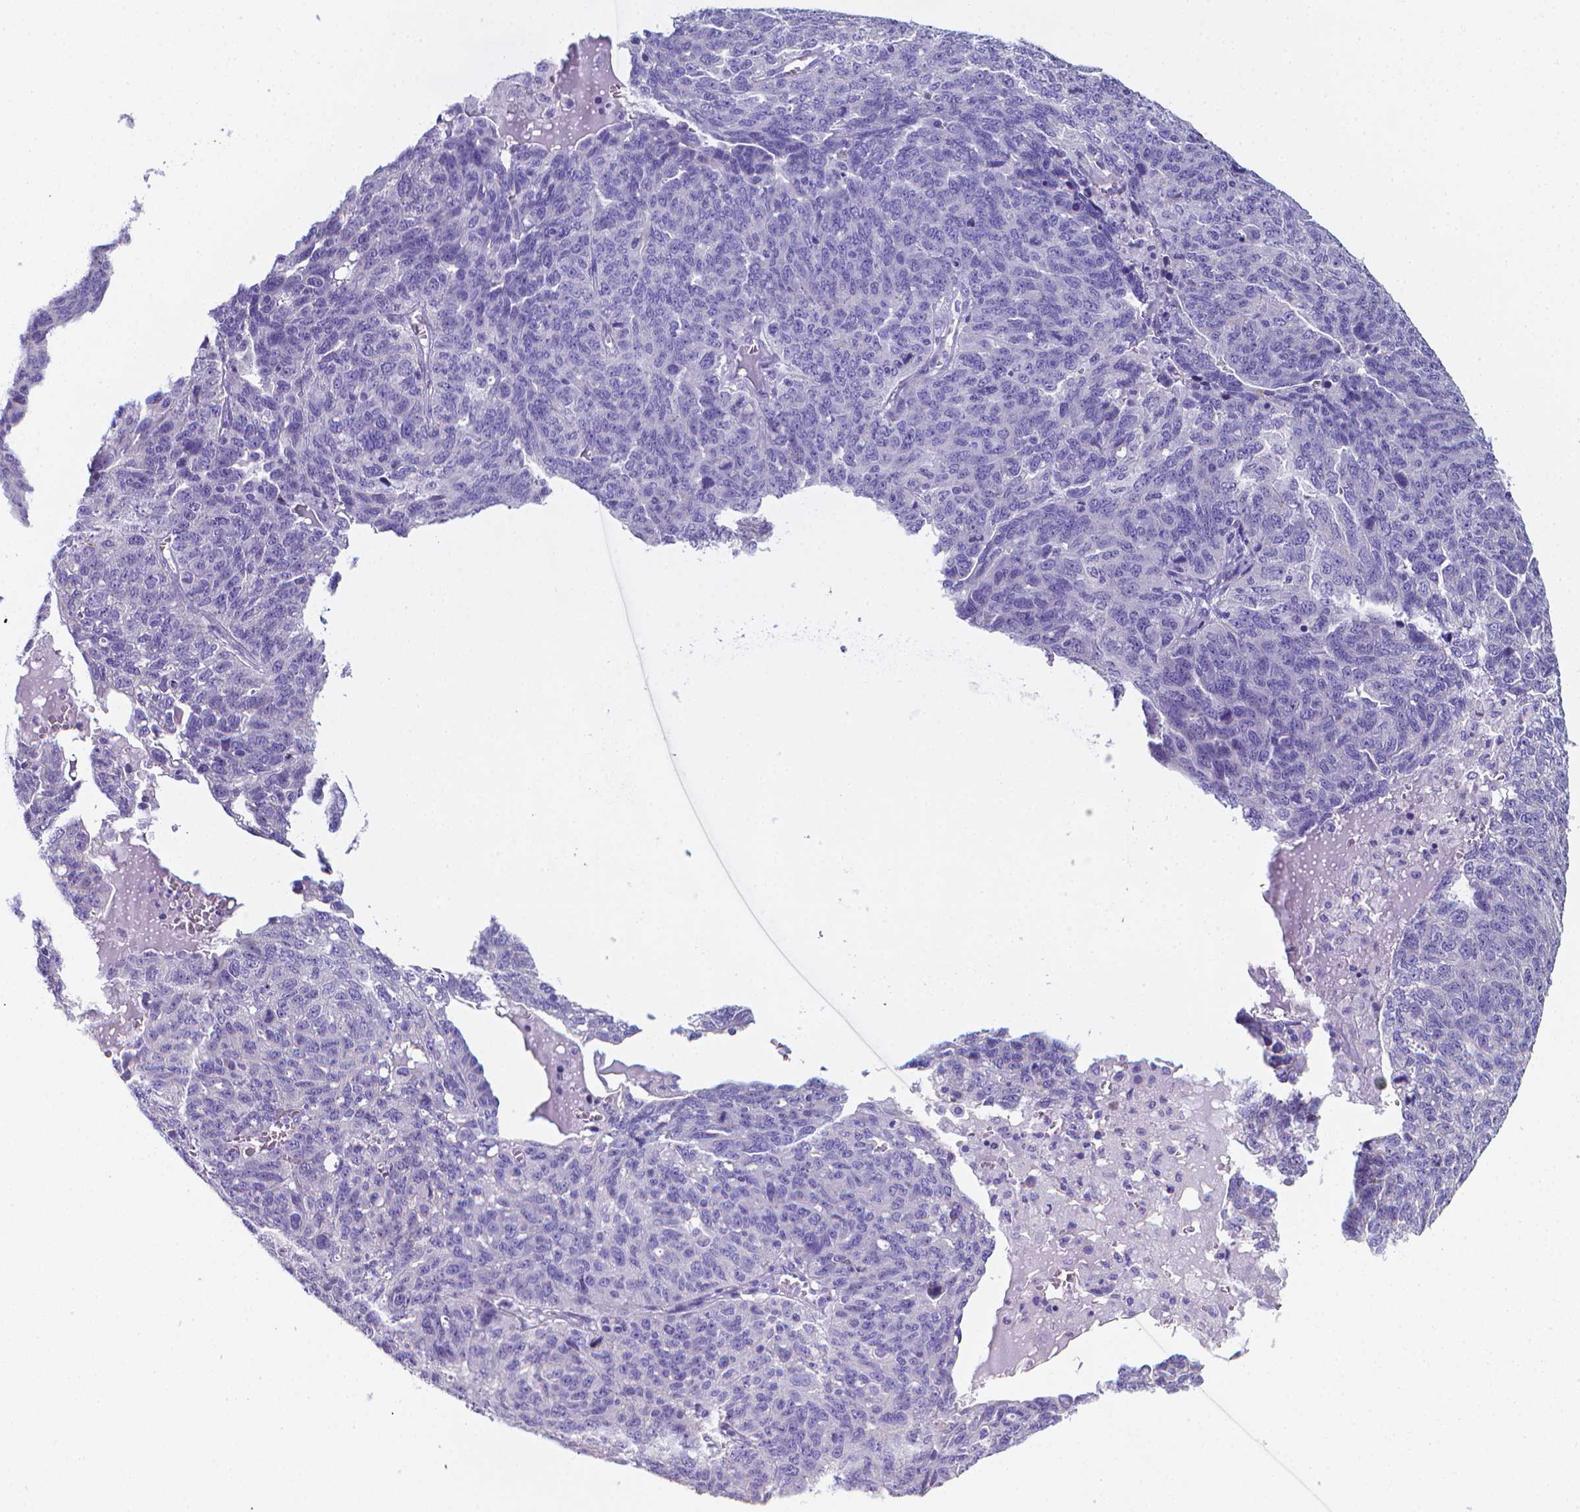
{"staining": {"intensity": "negative", "quantity": "none", "location": "none"}, "tissue": "ovarian cancer", "cell_type": "Tumor cells", "image_type": "cancer", "snomed": [{"axis": "morphology", "description": "Cystadenocarcinoma, serous, NOS"}, {"axis": "topography", "description": "Ovary"}], "caption": "DAB immunohistochemical staining of human ovarian serous cystadenocarcinoma displays no significant positivity in tumor cells.", "gene": "LRRC73", "patient": {"sex": "female", "age": 71}}